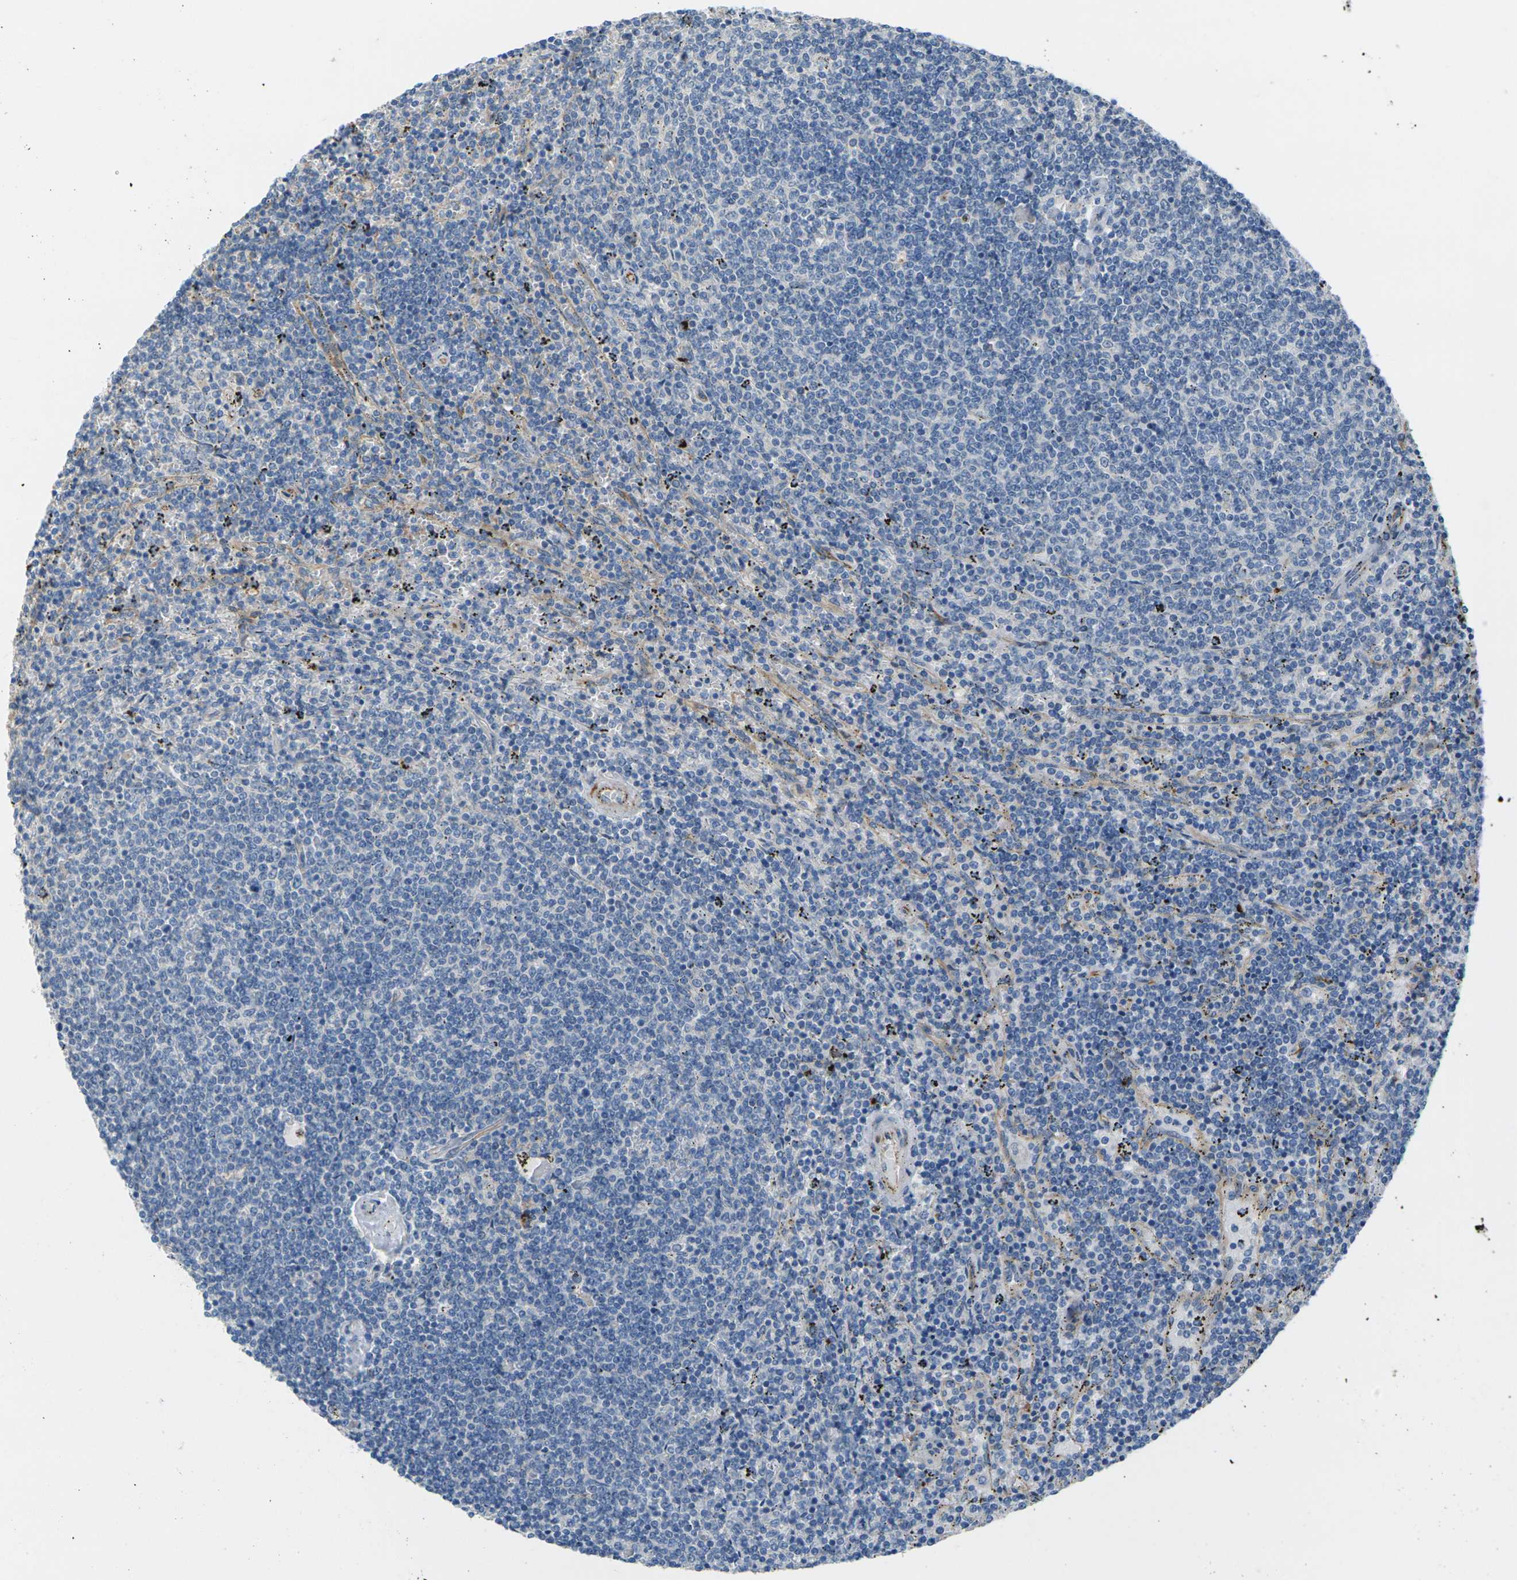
{"staining": {"intensity": "negative", "quantity": "none", "location": "none"}, "tissue": "lymphoma", "cell_type": "Tumor cells", "image_type": "cancer", "snomed": [{"axis": "morphology", "description": "Malignant lymphoma, non-Hodgkin's type, Low grade"}, {"axis": "topography", "description": "Spleen"}], "caption": "A micrograph of human lymphoma is negative for staining in tumor cells.", "gene": "CYP2C8", "patient": {"sex": "female", "age": 50}}